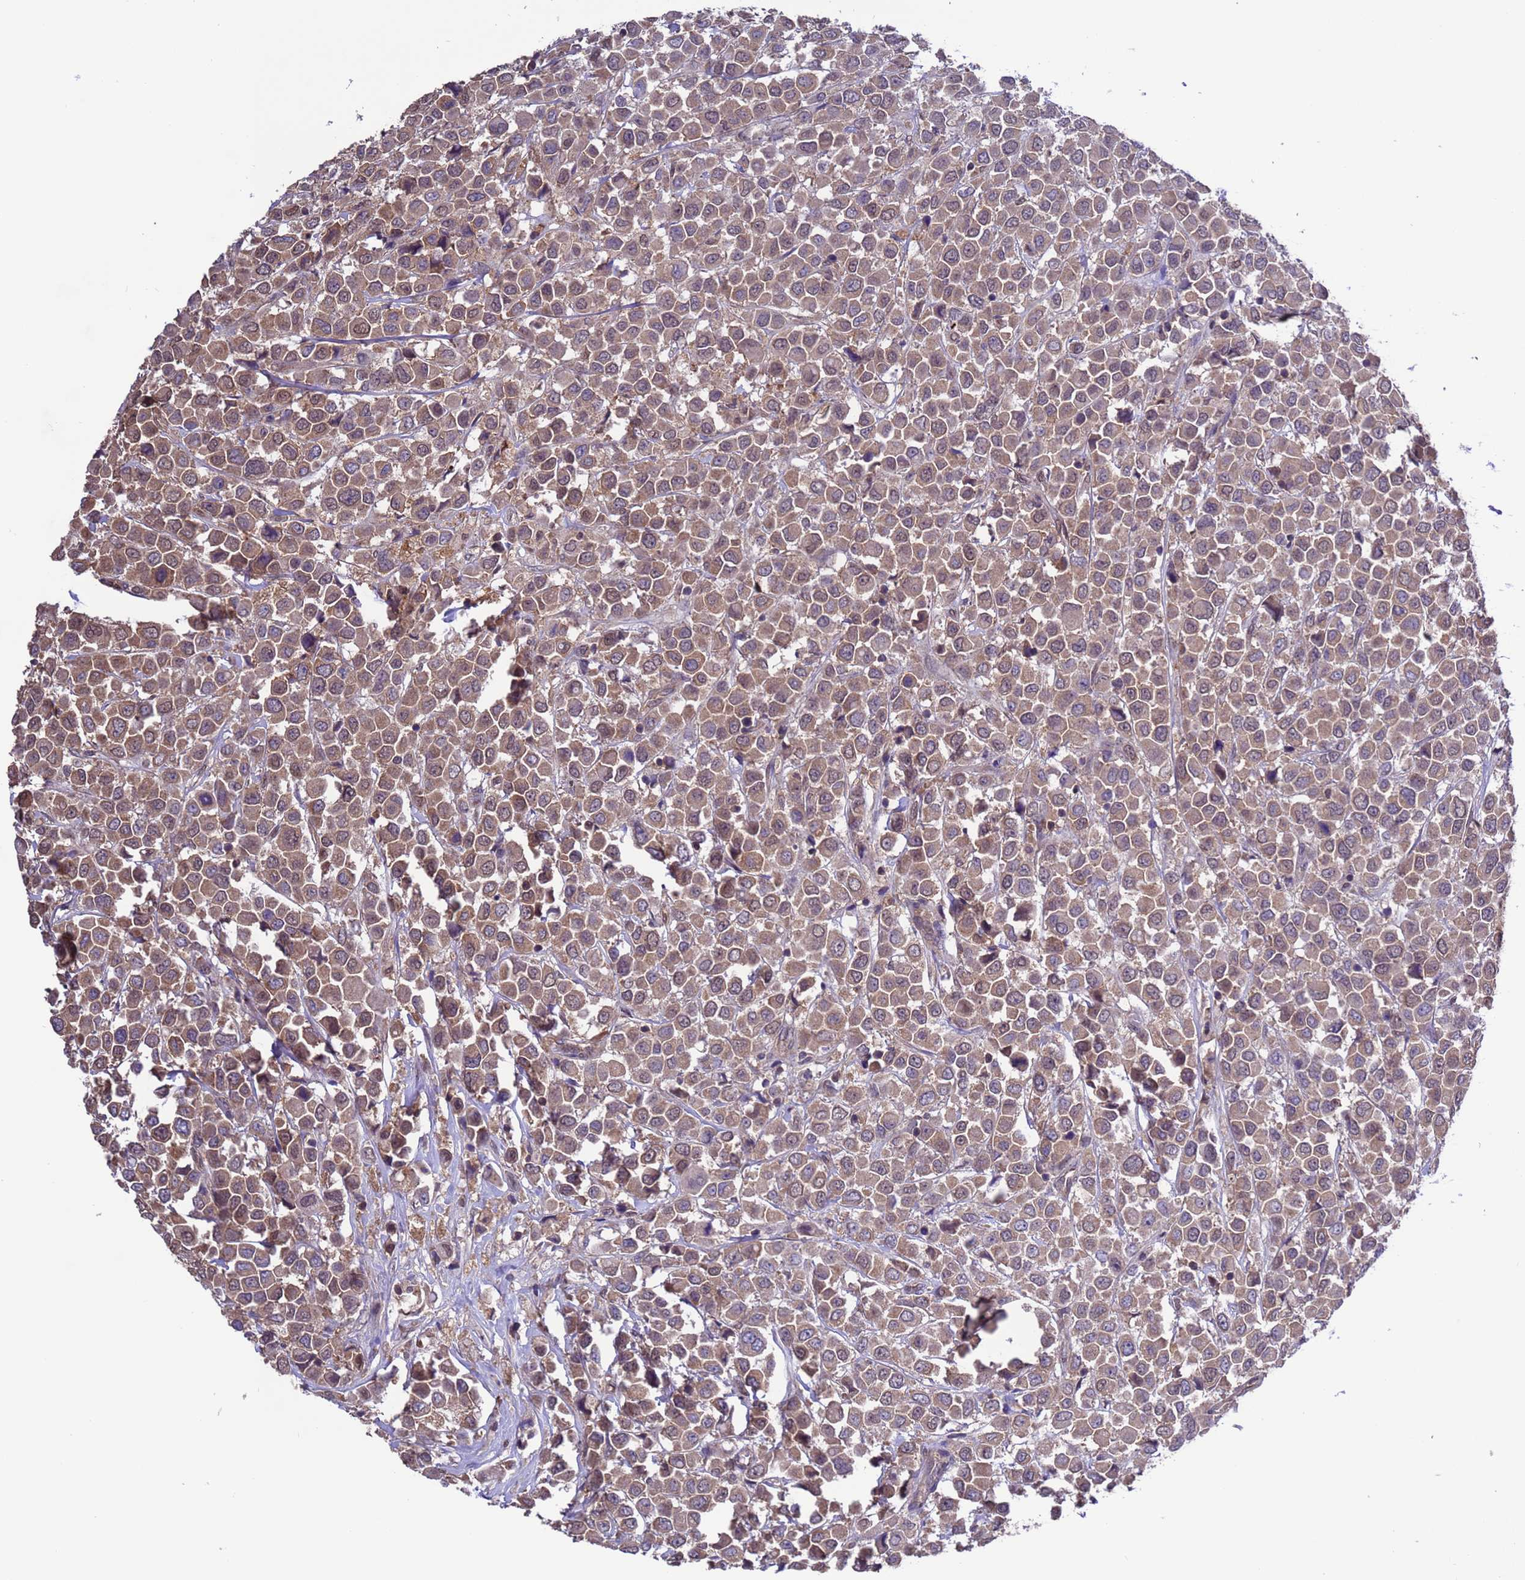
{"staining": {"intensity": "moderate", "quantity": ">75%", "location": "cytoplasmic/membranous"}, "tissue": "breast cancer", "cell_type": "Tumor cells", "image_type": "cancer", "snomed": [{"axis": "morphology", "description": "Duct carcinoma"}, {"axis": "topography", "description": "Breast"}], "caption": "Protein analysis of infiltrating ductal carcinoma (breast) tissue displays moderate cytoplasmic/membranous staining in about >75% of tumor cells. Nuclei are stained in blue.", "gene": "ZFP69B", "patient": {"sex": "female", "age": 61}}